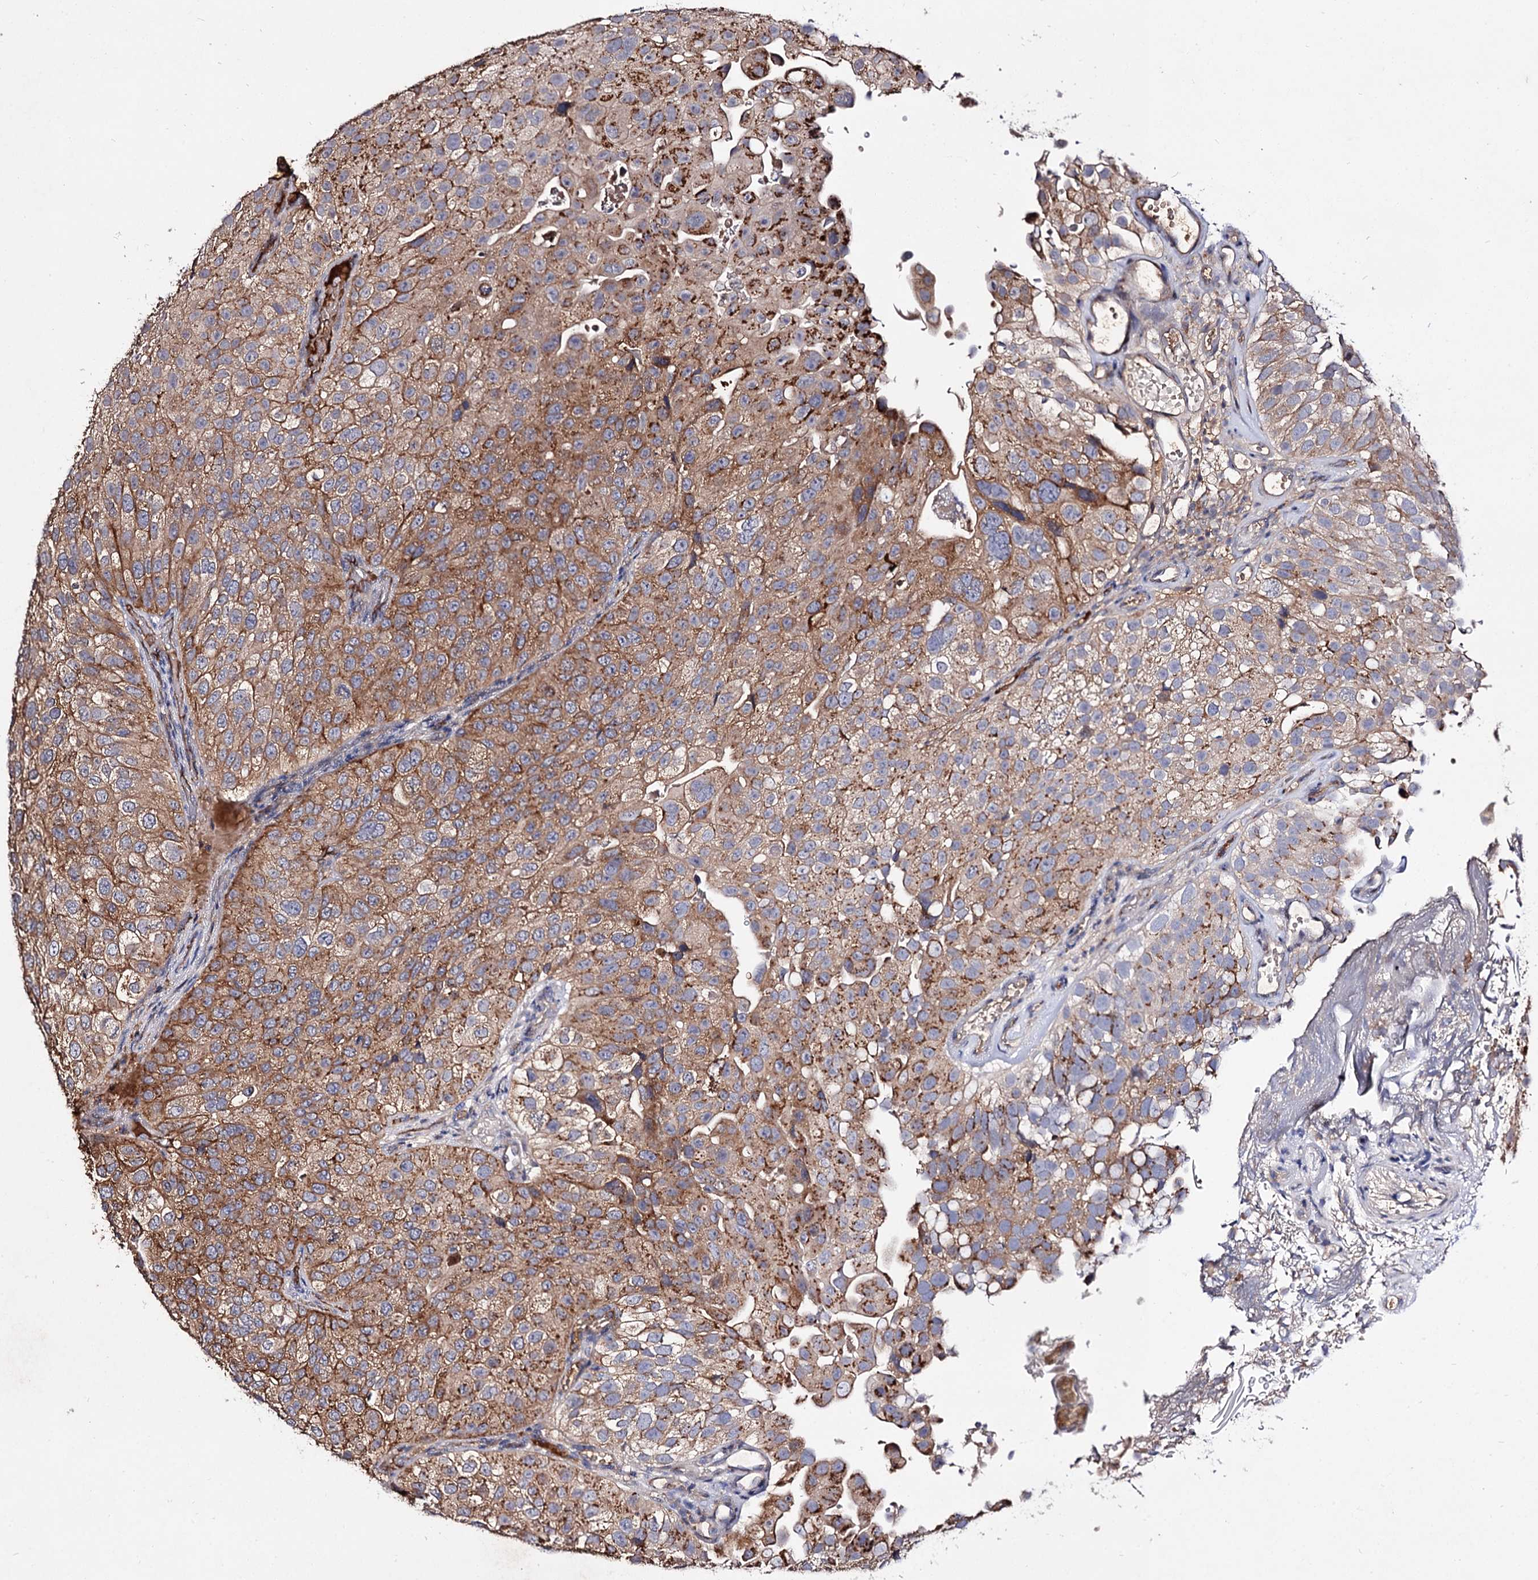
{"staining": {"intensity": "moderate", "quantity": ">75%", "location": "cytoplasmic/membranous"}, "tissue": "urothelial cancer", "cell_type": "Tumor cells", "image_type": "cancer", "snomed": [{"axis": "morphology", "description": "Urothelial carcinoma, Low grade"}, {"axis": "topography", "description": "Urinary bladder"}], "caption": "Urothelial cancer stained with immunohistochemistry (IHC) reveals moderate cytoplasmic/membranous staining in about >75% of tumor cells.", "gene": "ARFIP2", "patient": {"sex": "male", "age": 78}}